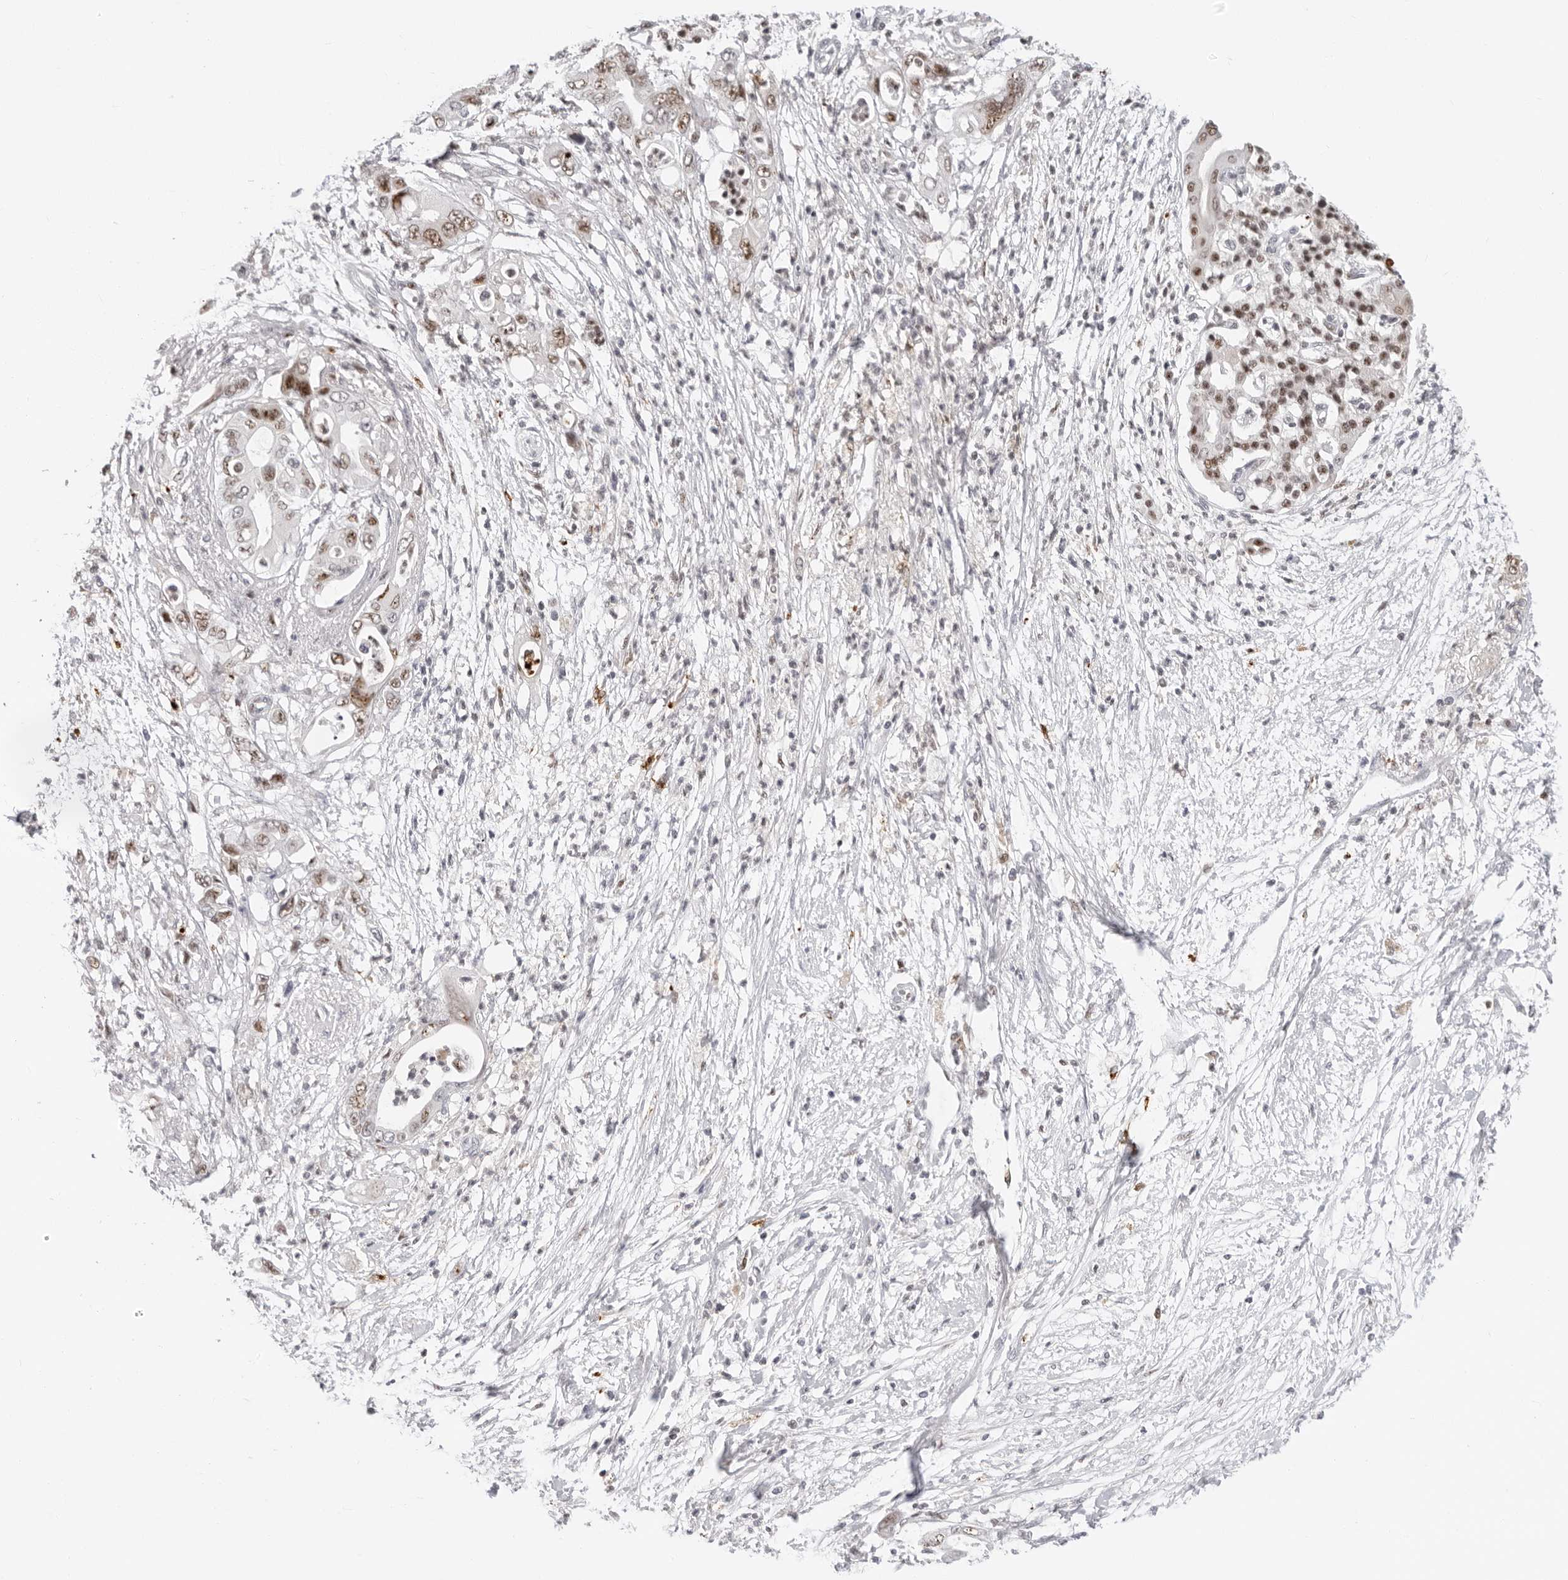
{"staining": {"intensity": "moderate", "quantity": ">75%", "location": "nuclear"}, "tissue": "pancreatic cancer", "cell_type": "Tumor cells", "image_type": "cancer", "snomed": [{"axis": "morphology", "description": "Adenocarcinoma, NOS"}, {"axis": "topography", "description": "Pancreas"}], "caption": "This image displays immunohistochemistry staining of pancreatic cancer (adenocarcinoma), with medium moderate nuclear positivity in approximately >75% of tumor cells.", "gene": "MSH6", "patient": {"sex": "male", "age": 66}}